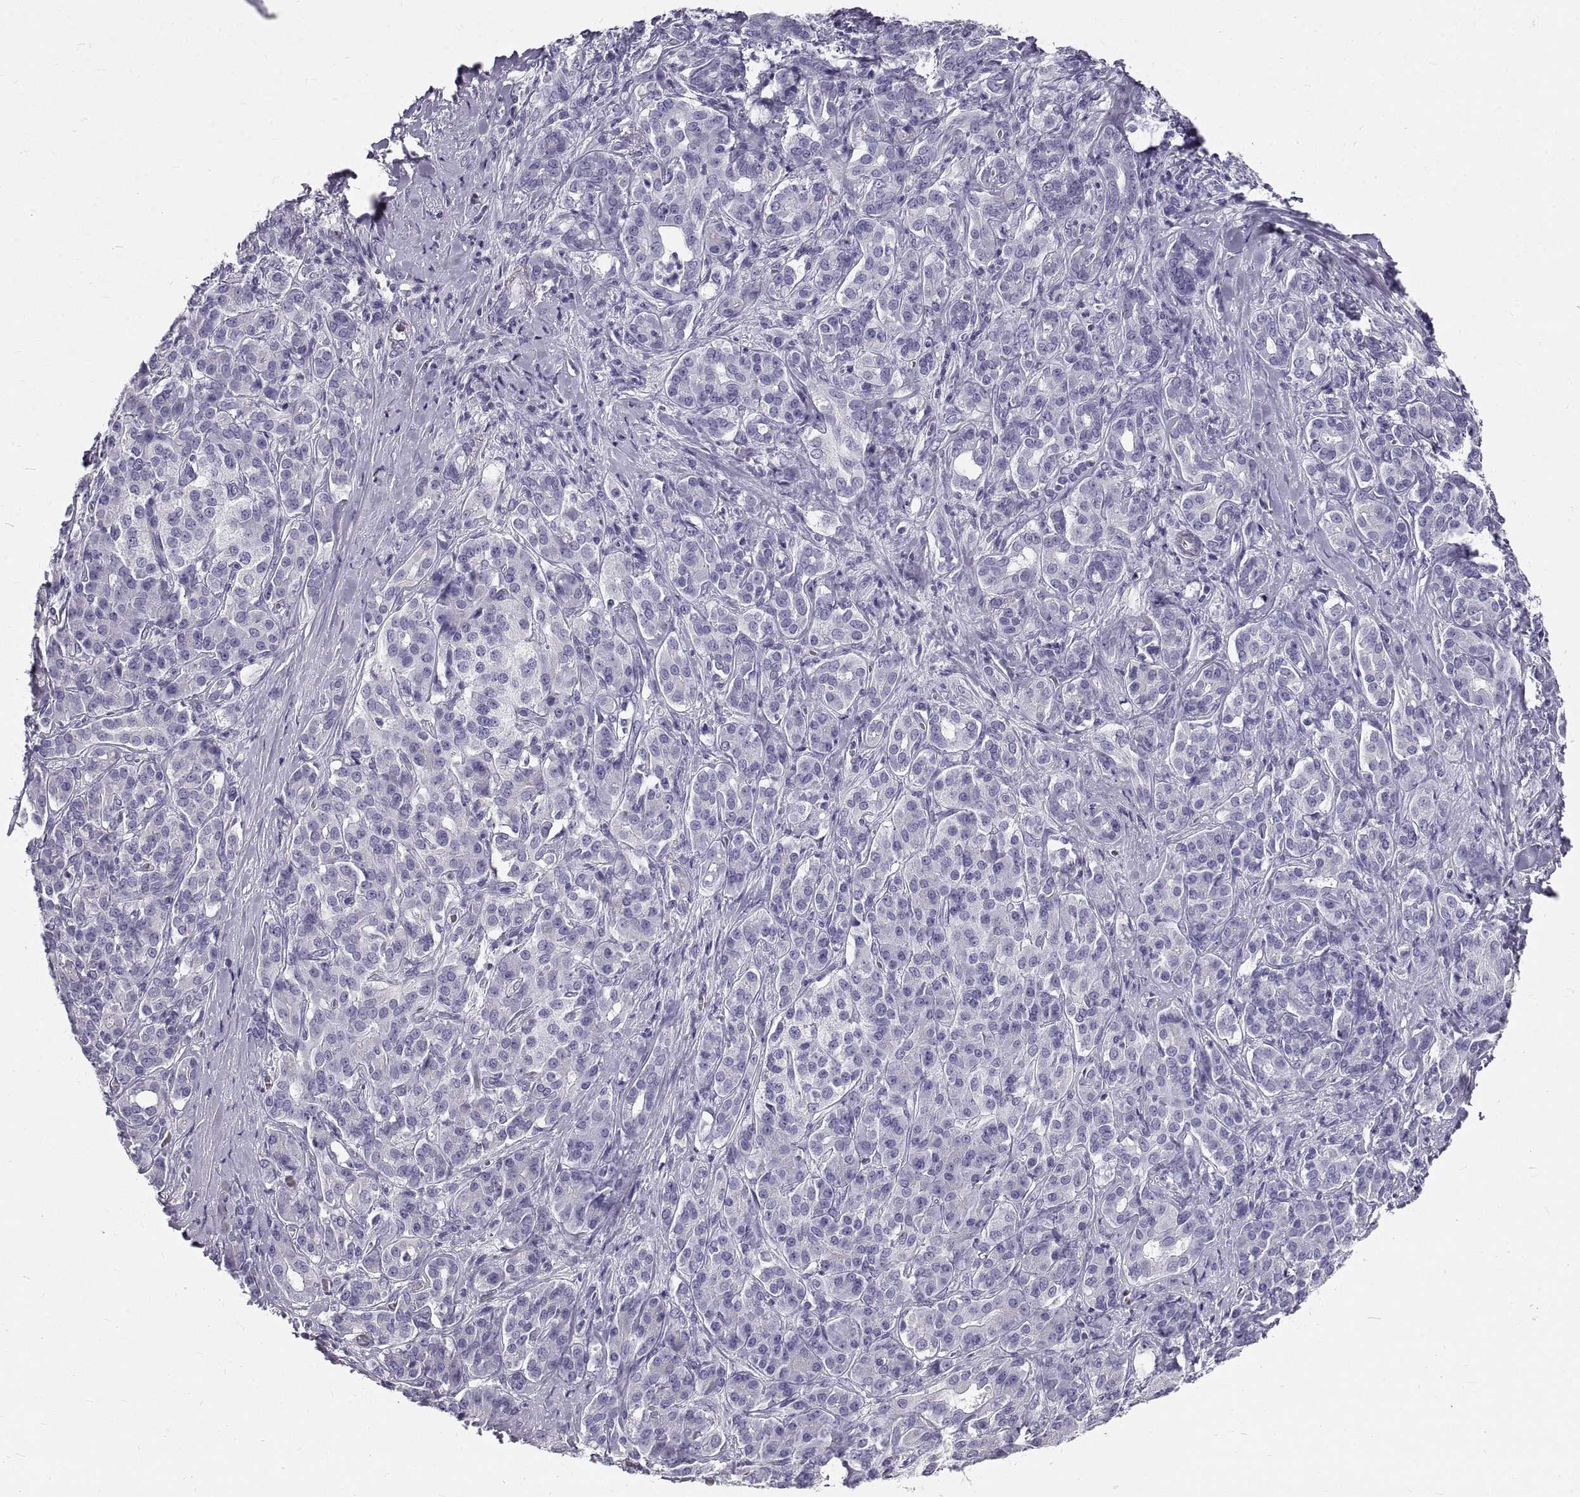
{"staining": {"intensity": "negative", "quantity": "none", "location": "none"}, "tissue": "pancreatic cancer", "cell_type": "Tumor cells", "image_type": "cancer", "snomed": [{"axis": "morphology", "description": "Normal tissue, NOS"}, {"axis": "morphology", "description": "Inflammation, NOS"}, {"axis": "morphology", "description": "Adenocarcinoma, NOS"}, {"axis": "topography", "description": "Pancreas"}], "caption": "Immunohistochemical staining of human pancreatic cancer (adenocarcinoma) demonstrates no significant staining in tumor cells. (IHC, brightfield microscopy, high magnification).", "gene": "GNG12", "patient": {"sex": "male", "age": 57}}